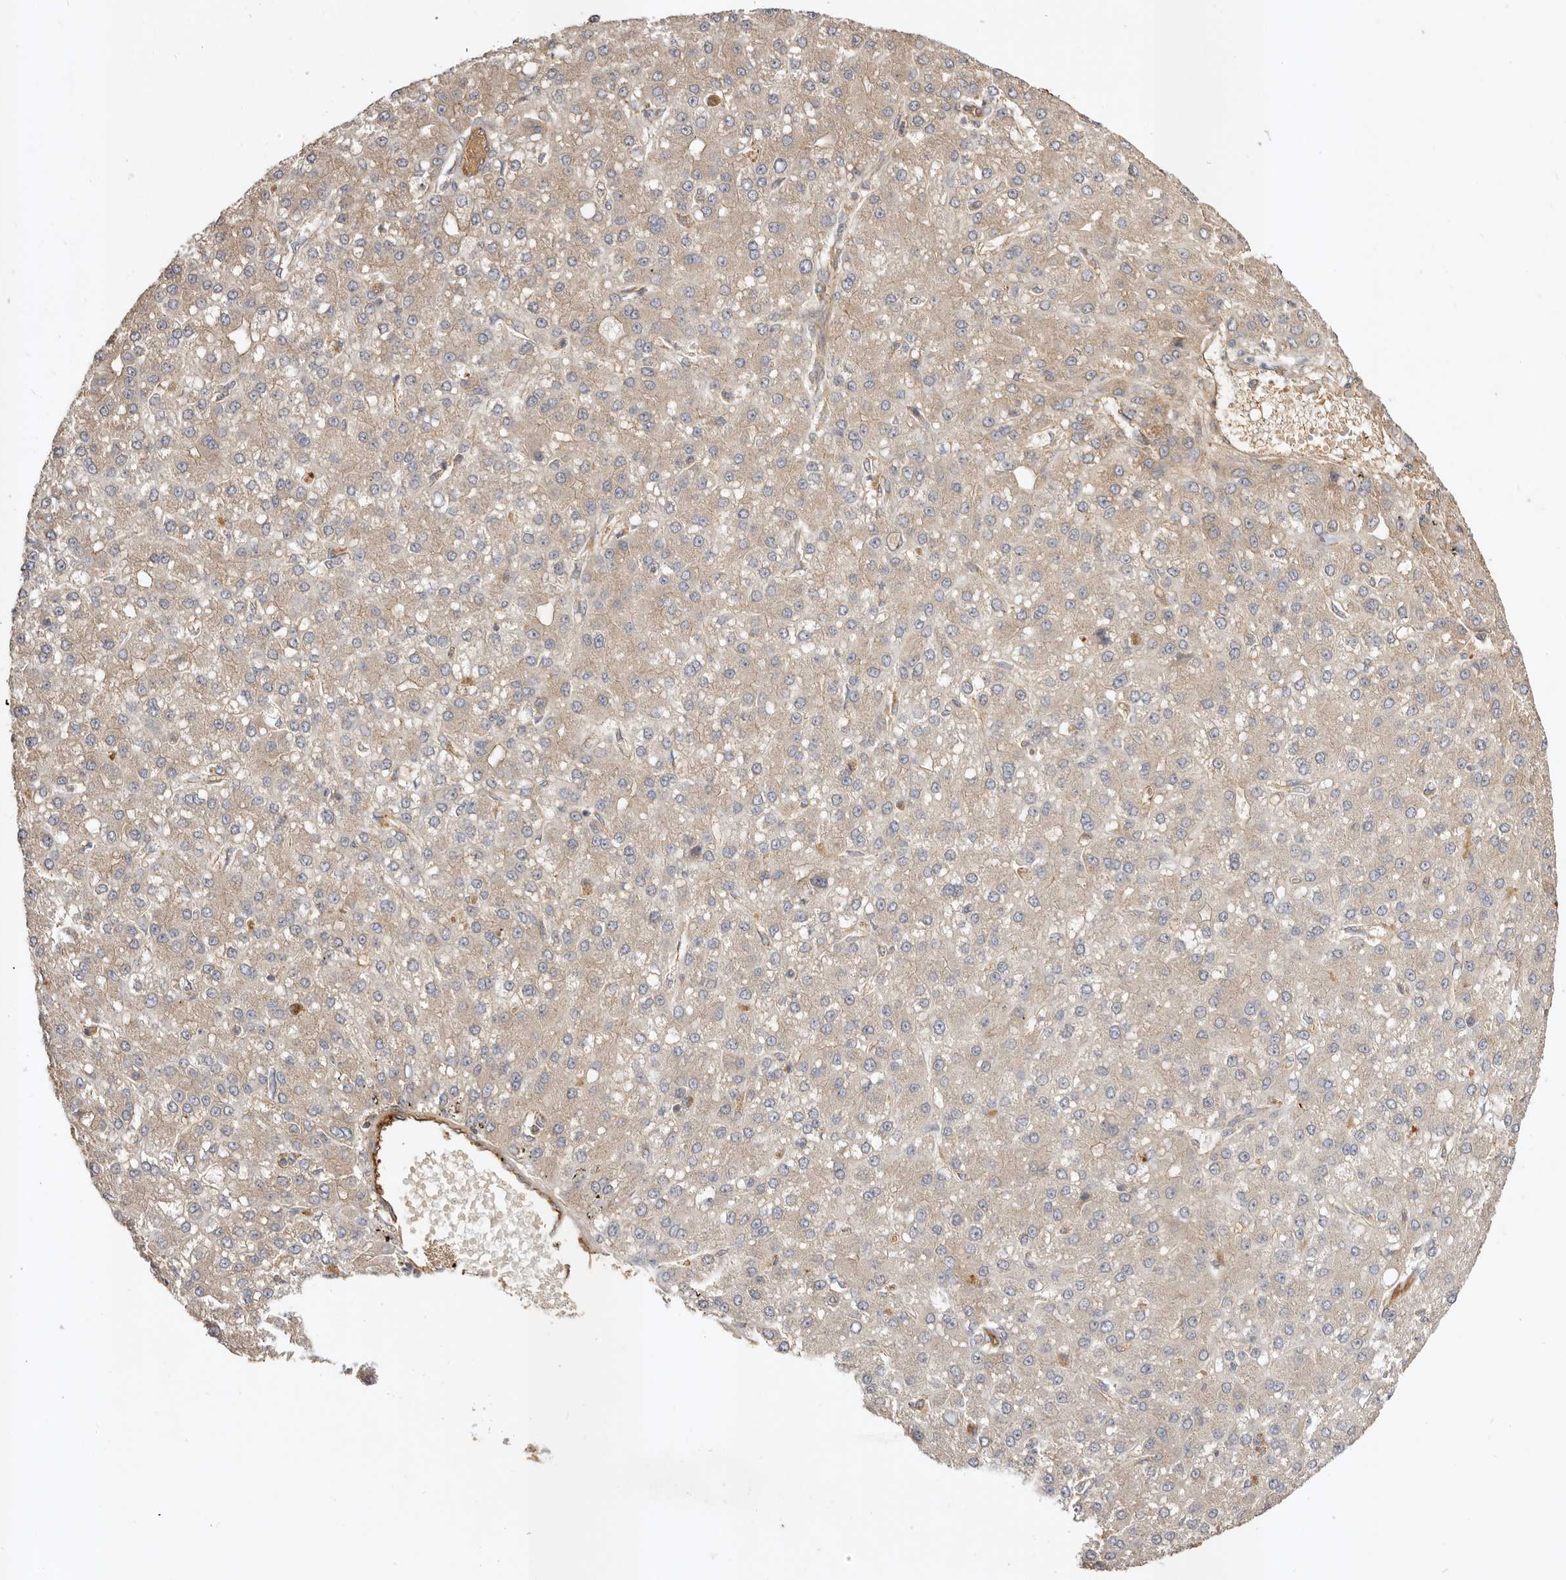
{"staining": {"intensity": "weak", "quantity": ">75%", "location": "cytoplasmic/membranous"}, "tissue": "liver cancer", "cell_type": "Tumor cells", "image_type": "cancer", "snomed": [{"axis": "morphology", "description": "Carcinoma, Hepatocellular, NOS"}, {"axis": "topography", "description": "Liver"}], "caption": "Immunohistochemistry photomicrograph of neoplastic tissue: human liver hepatocellular carcinoma stained using immunohistochemistry displays low levels of weak protein expression localized specifically in the cytoplasmic/membranous of tumor cells, appearing as a cytoplasmic/membranous brown color.", "gene": "ADAMTS9", "patient": {"sex": "male", "age": 67}}